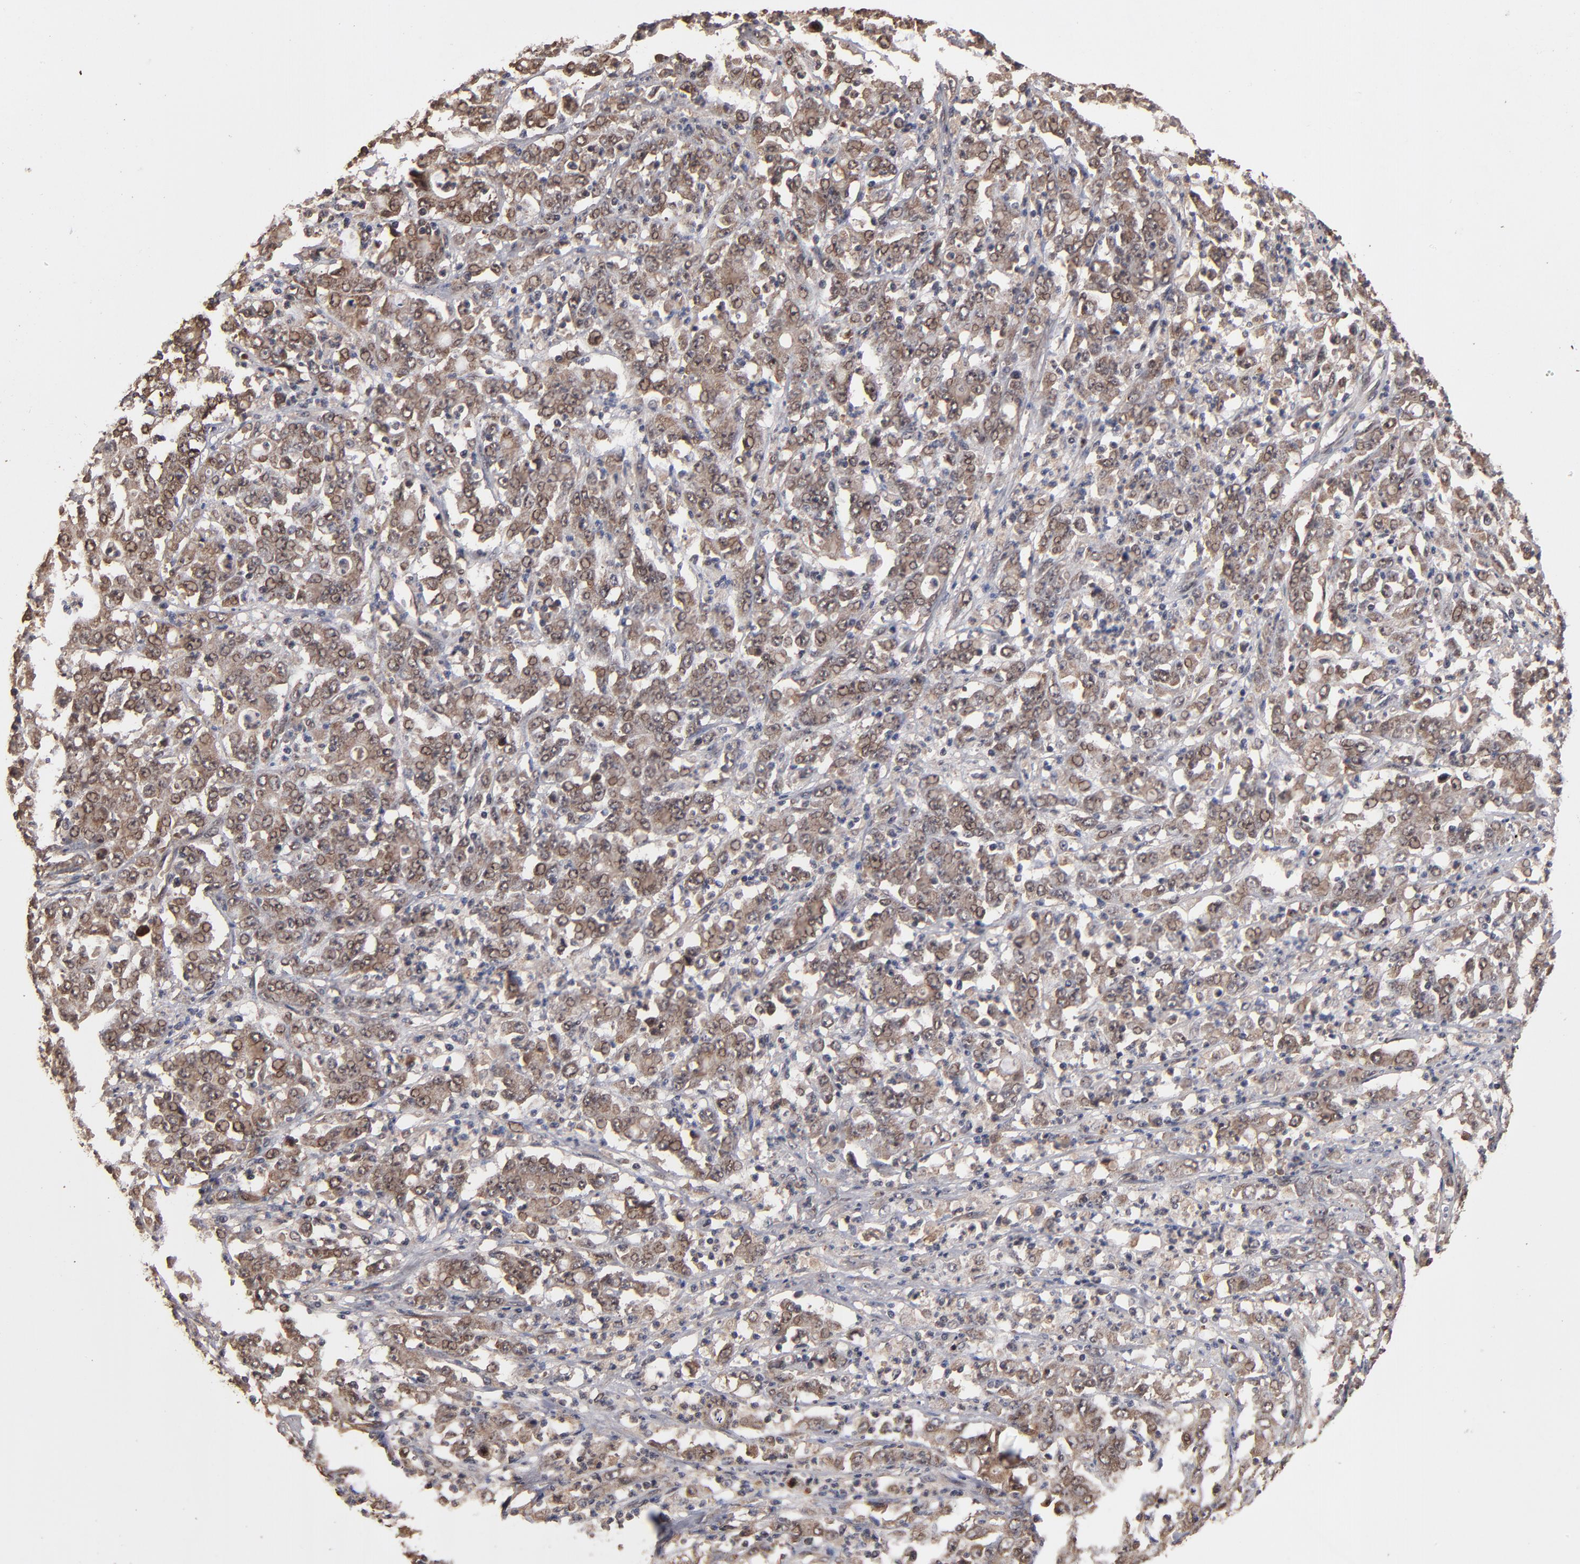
{"staining": {"intensity": "moderate", "quantity": "25%-75%", "location": "cytoplasmic/membranous,nuclear"}, "tissue": "stomach cancer", "cell_type": "Tumor cells", "image_type": "cancer", "snomed": [{"axis": "morphology", "description": "Adenocarcinoma, NOS"}, {"axis": "topography", "description": "Stomach, lower"}], "caption": "Moderate cytoplasmic/membranous and nuclear protein expression is appreciated in approximately 25%-75% of tumor cells in adenocarcinoma (stomach).", "gene": "NXF2B", "patient": {"sex": "female", "age": 71}}